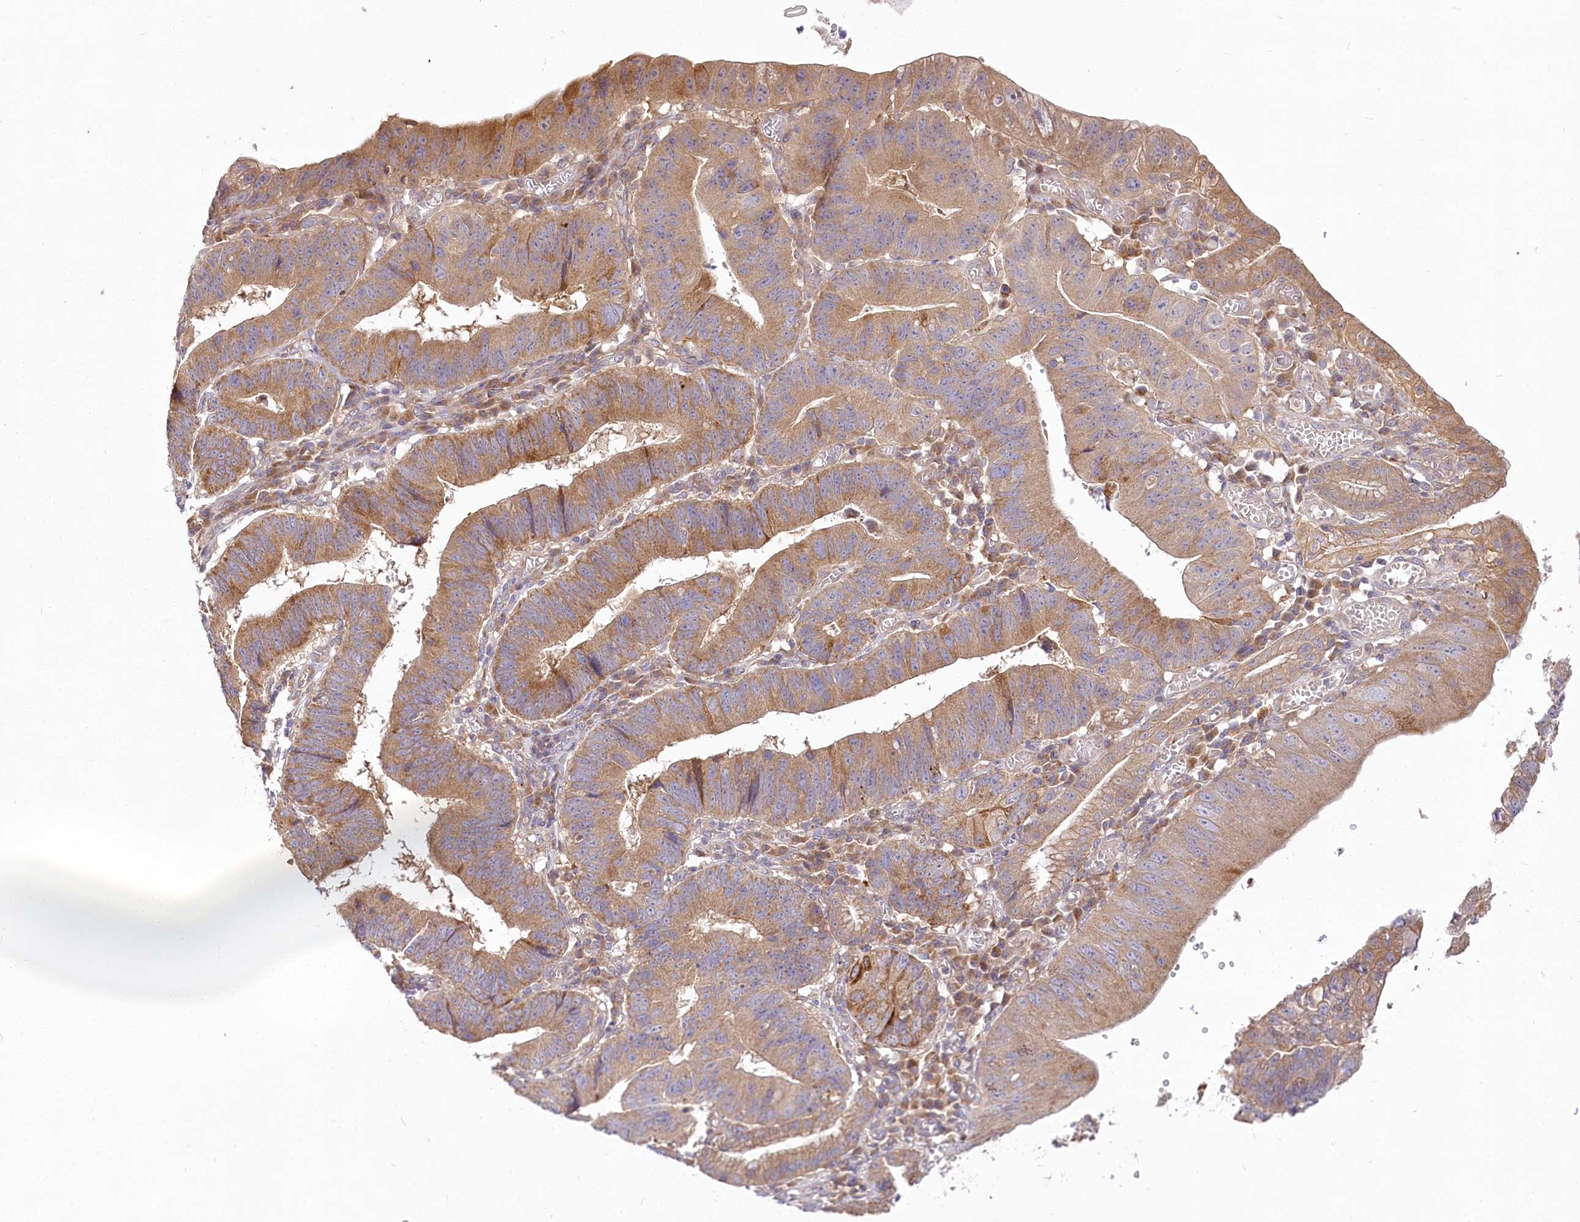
{"staining": {"intensity": "moderate", "quantity": ">75%", "location": "cytoplasmic/membranous"}, "tissue": "stomach cancer", "cell_type": "Tumor cells", "image_type": "cancer", "snomed": [{"axis": "morphology", "description": "Adenocarcinoma, NOS"}, {"axis": "topography", "description": "Stomach"}], "caption": "The micrograph demonstrates a brown stain indicating the presence of a protein in the cytoplasmic/membranous of tumor cells in stomach adenocarcinoma.", "gene": "PYROXD1", "patient": {"sex": "male", "age": 59}}